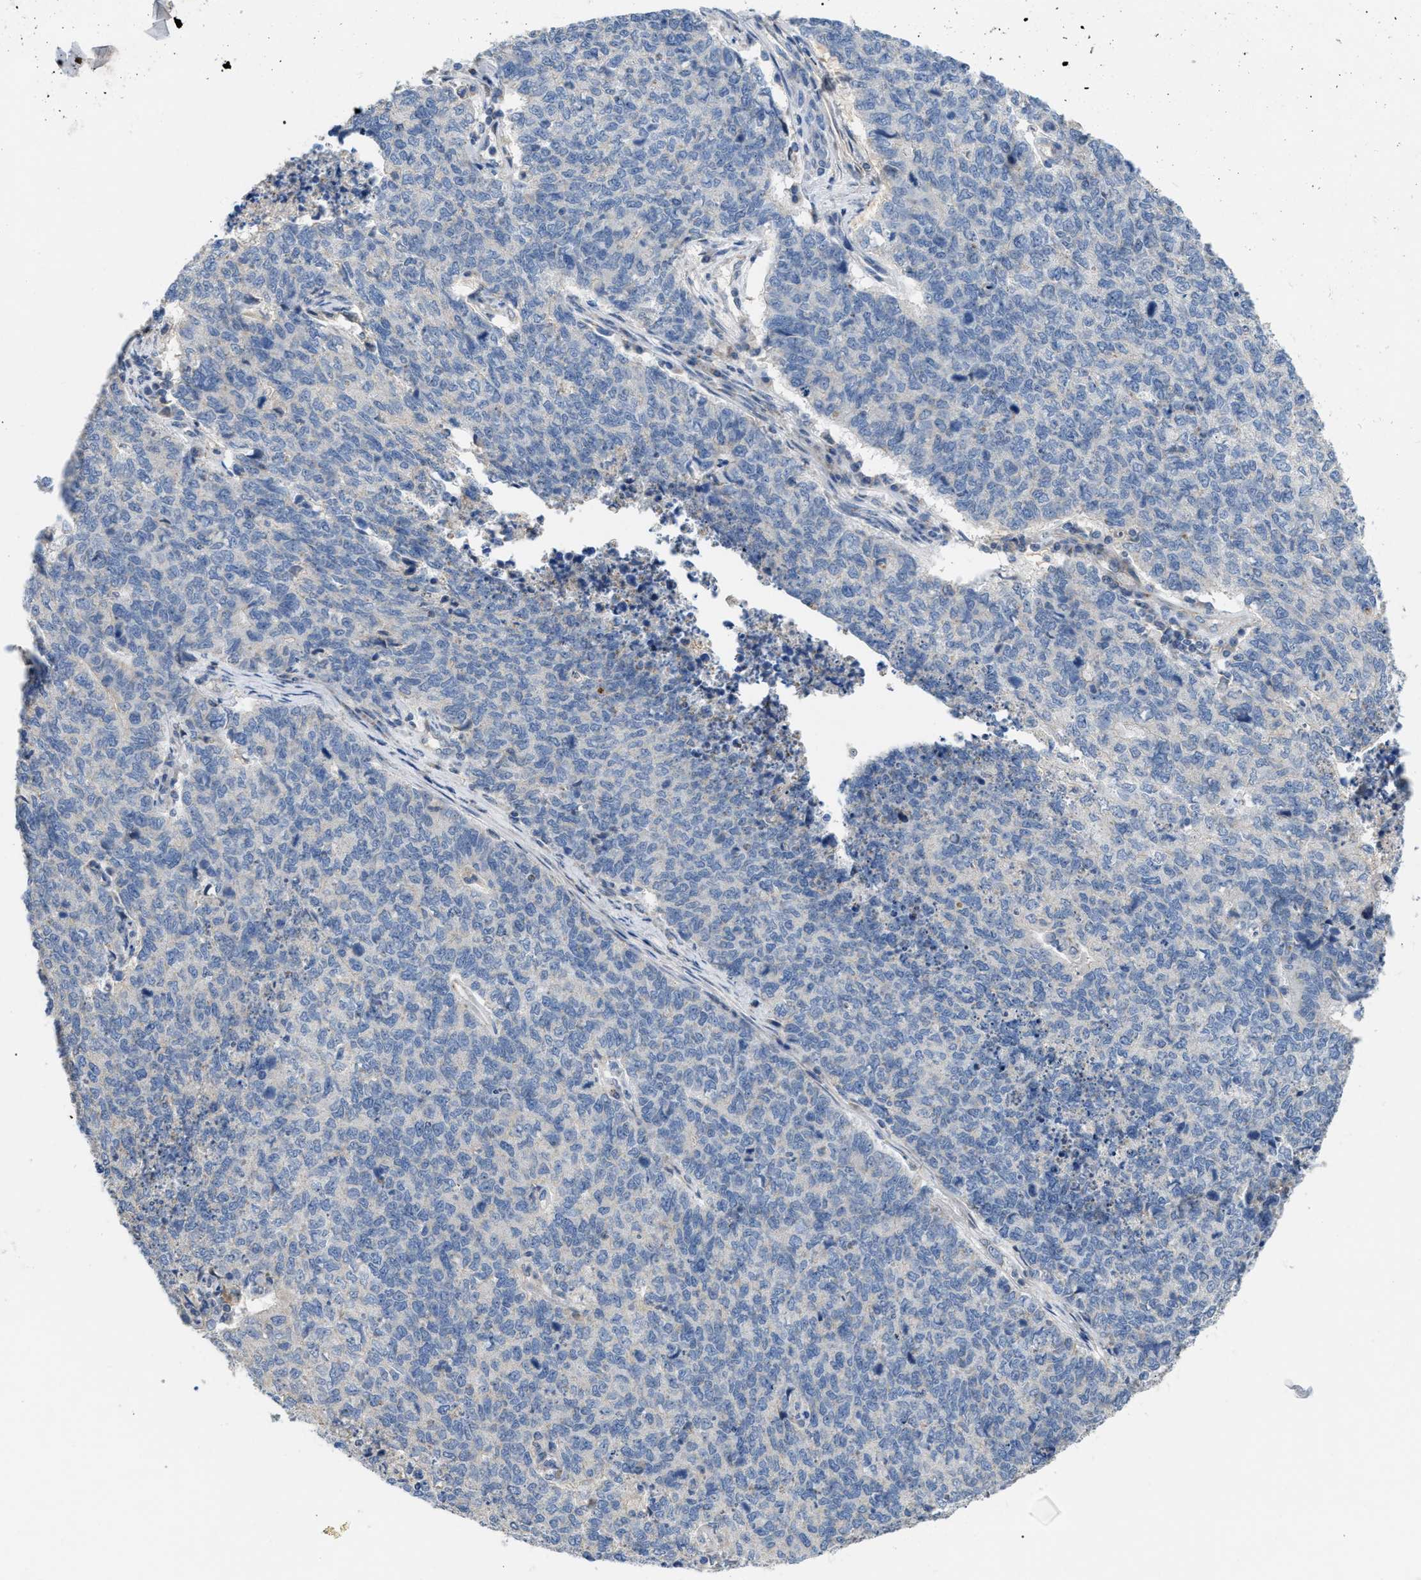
{"staining": {"intensity": "negative", "quantity": "none", "location": "none"}, "tissue": "cervical cancer", "cell_type": "Tumor cells", "image_type": "cancer", "snomed": [{"axis": "morphology", "description": "Squamous cell carcinoma, NOS"}, {"axis": "topography", "description": "Cervix"}], "caption": "A high-resolution image shows immunohistochemistry (IHC) staining of squamous cell carcinoma (cervical), which shows no significant positivity in tumor cells.", "gene": "DHX58", "patient": {"sex": "female", "age": 63}}